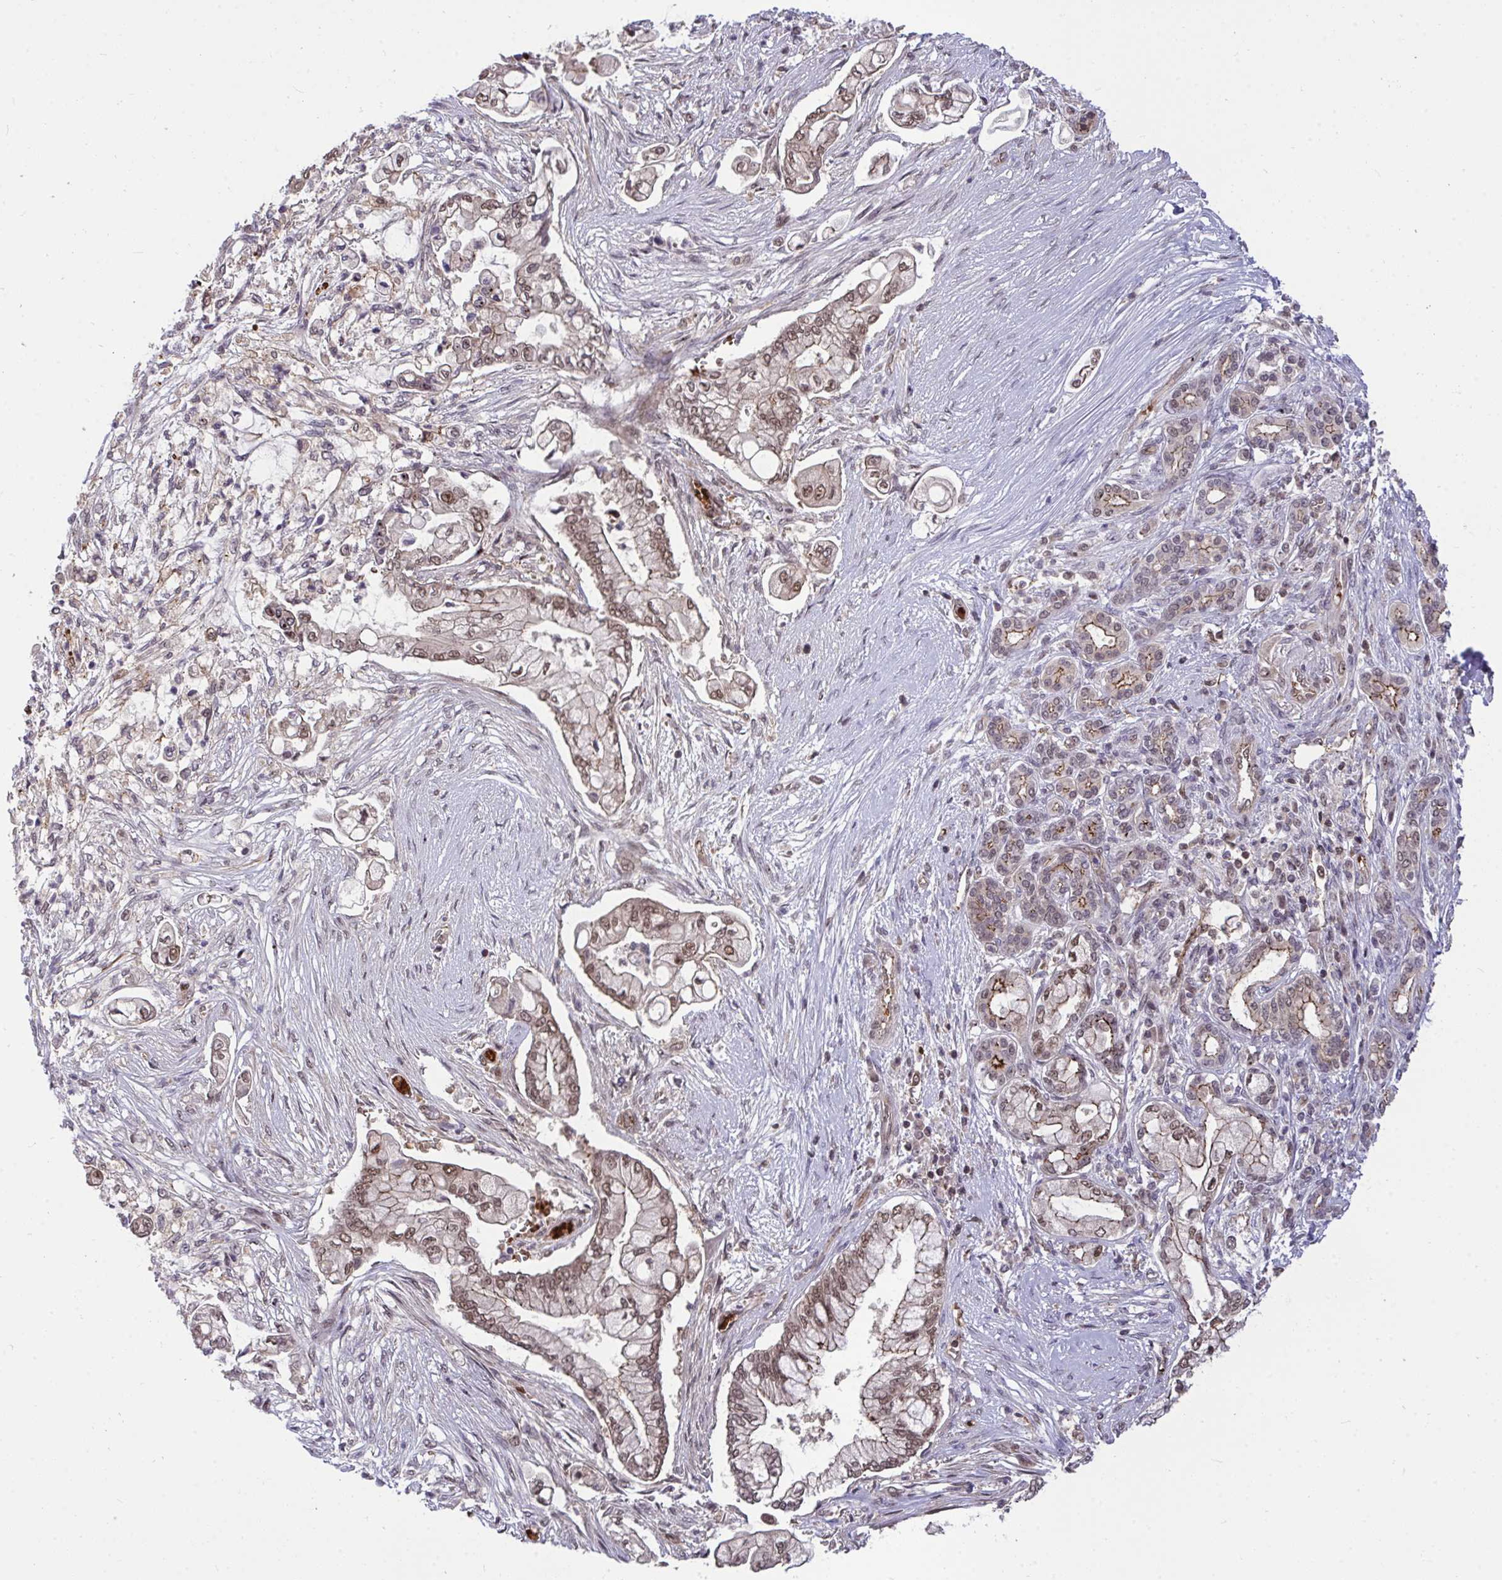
{"staining": {"intensity": "moderate", "quantity": ">75%", "location": "nuclear"}, "tissue": "pancreatic cancer", "cell_type": "Tumor cells", "image_type": "cancer", "snomed": [{"axis": "morphology", "description": "Adenocarcinoma, NOS"}, {"axis": "topography", "description": "Pancreas"}], "caption": "A micrograph showing moderate nuclear positivity in about >75% of tumor cells in adenocarcinoma (pancreatic), as visualized by brown immunohistochemical staining.", "gene": "PPP1CA", "patient": {"sex": "female", "age": 69}}